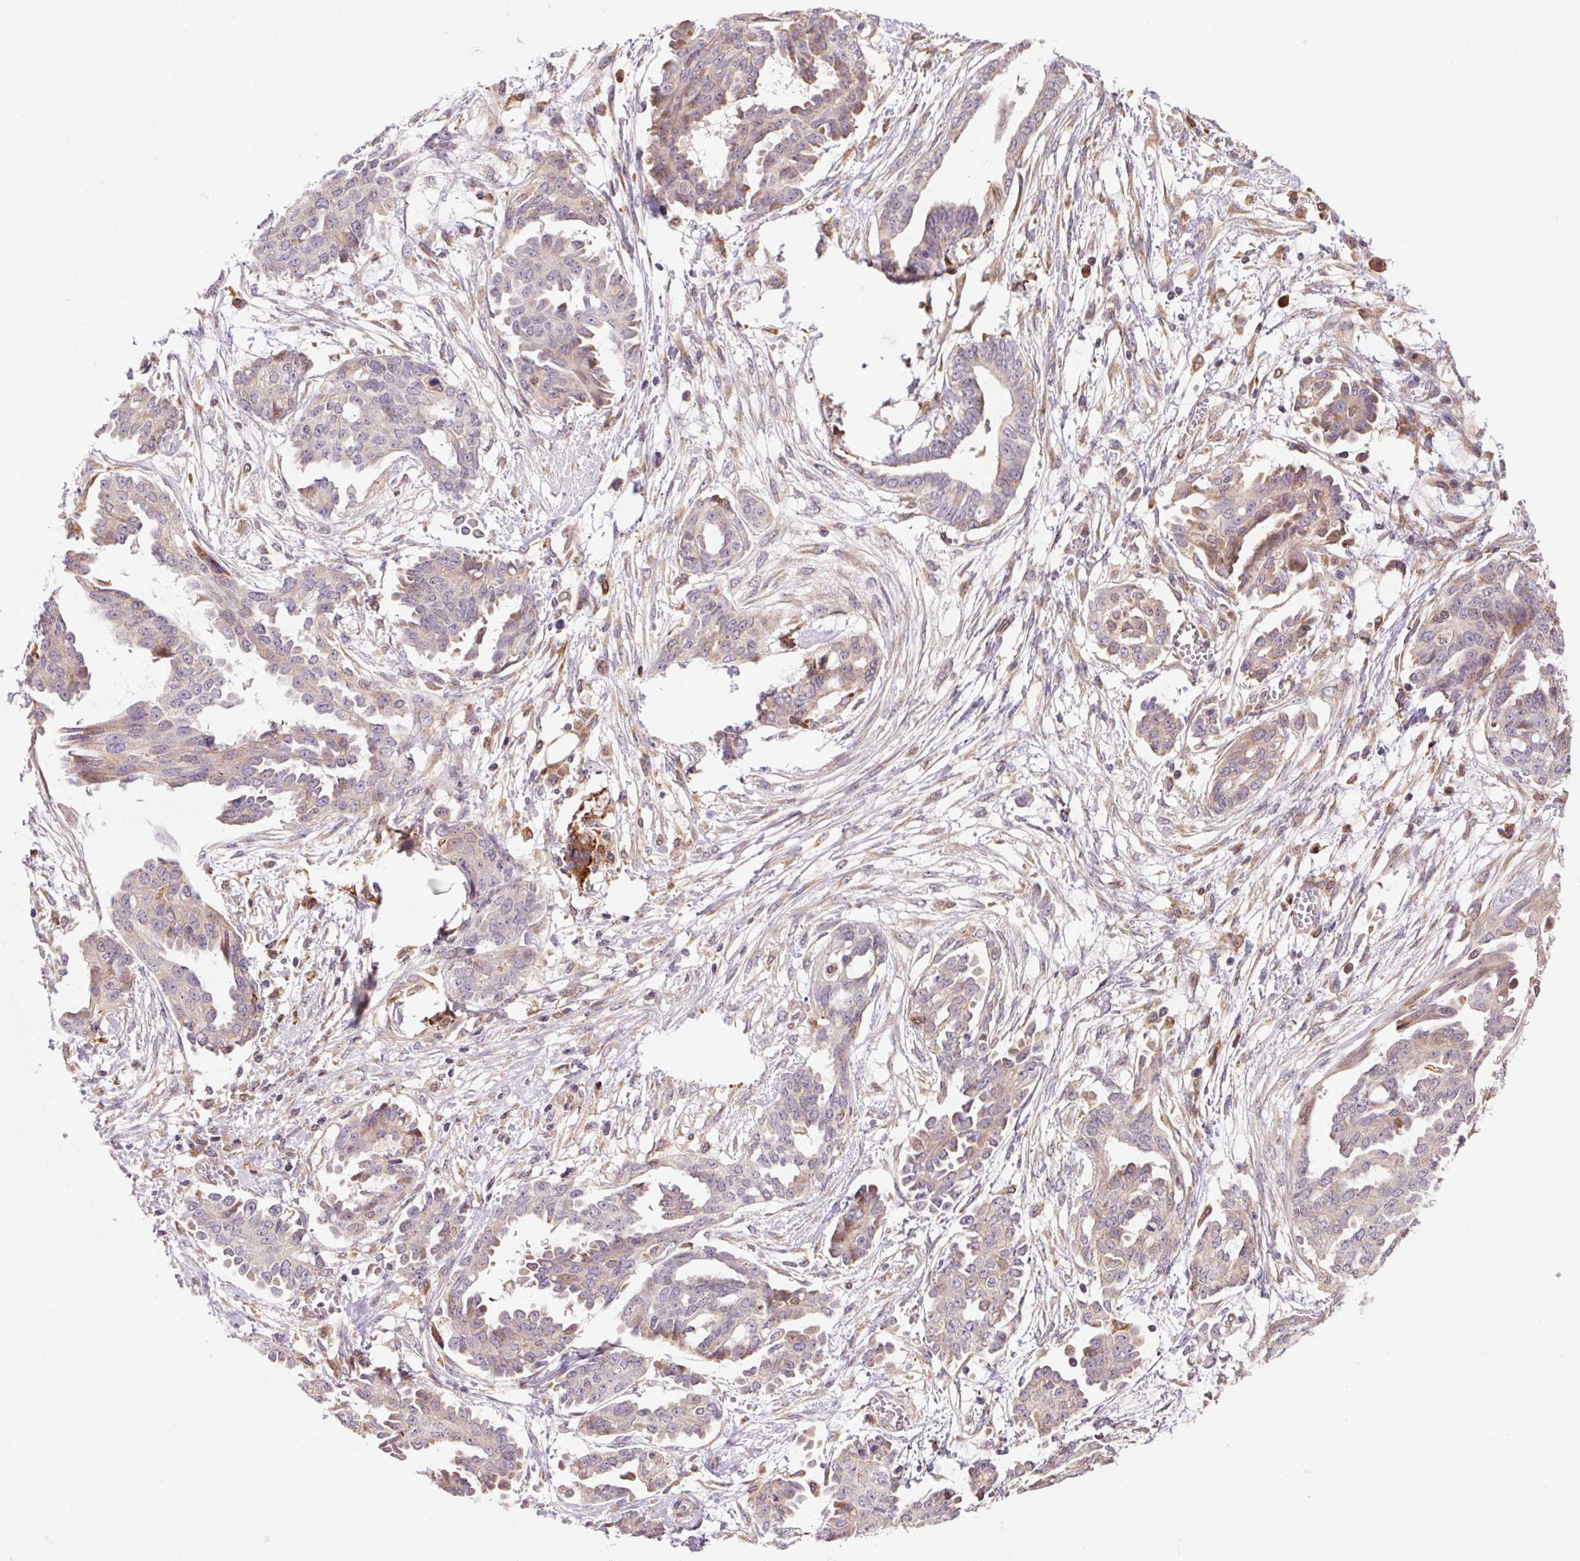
{"staining": {"intensity": "weak", "quantity": "<25%", "location": "cytoplasmic/membranous"}, "tissue": "ovarian cancer", "cell_type": "Tumor cells", "image_type": "cancer", "snomed": [{"axis": "morphology", "description": "Cystadenocarcinoma, serous, NOS"}, {"axis": "topography", "description": "Ovary"}], "caption": "Micrograph shows no protein positivity in tumor cells of ovarian cancer (serous cystadenocarcinoma) tissue. Brightfield microscopy of immunohistochemistry stained with DAB (brown) and hematoxylin (blue), captured at high magnification.", "gene": "KLHL20", "patient": {"sex": "female", "age": 71}}